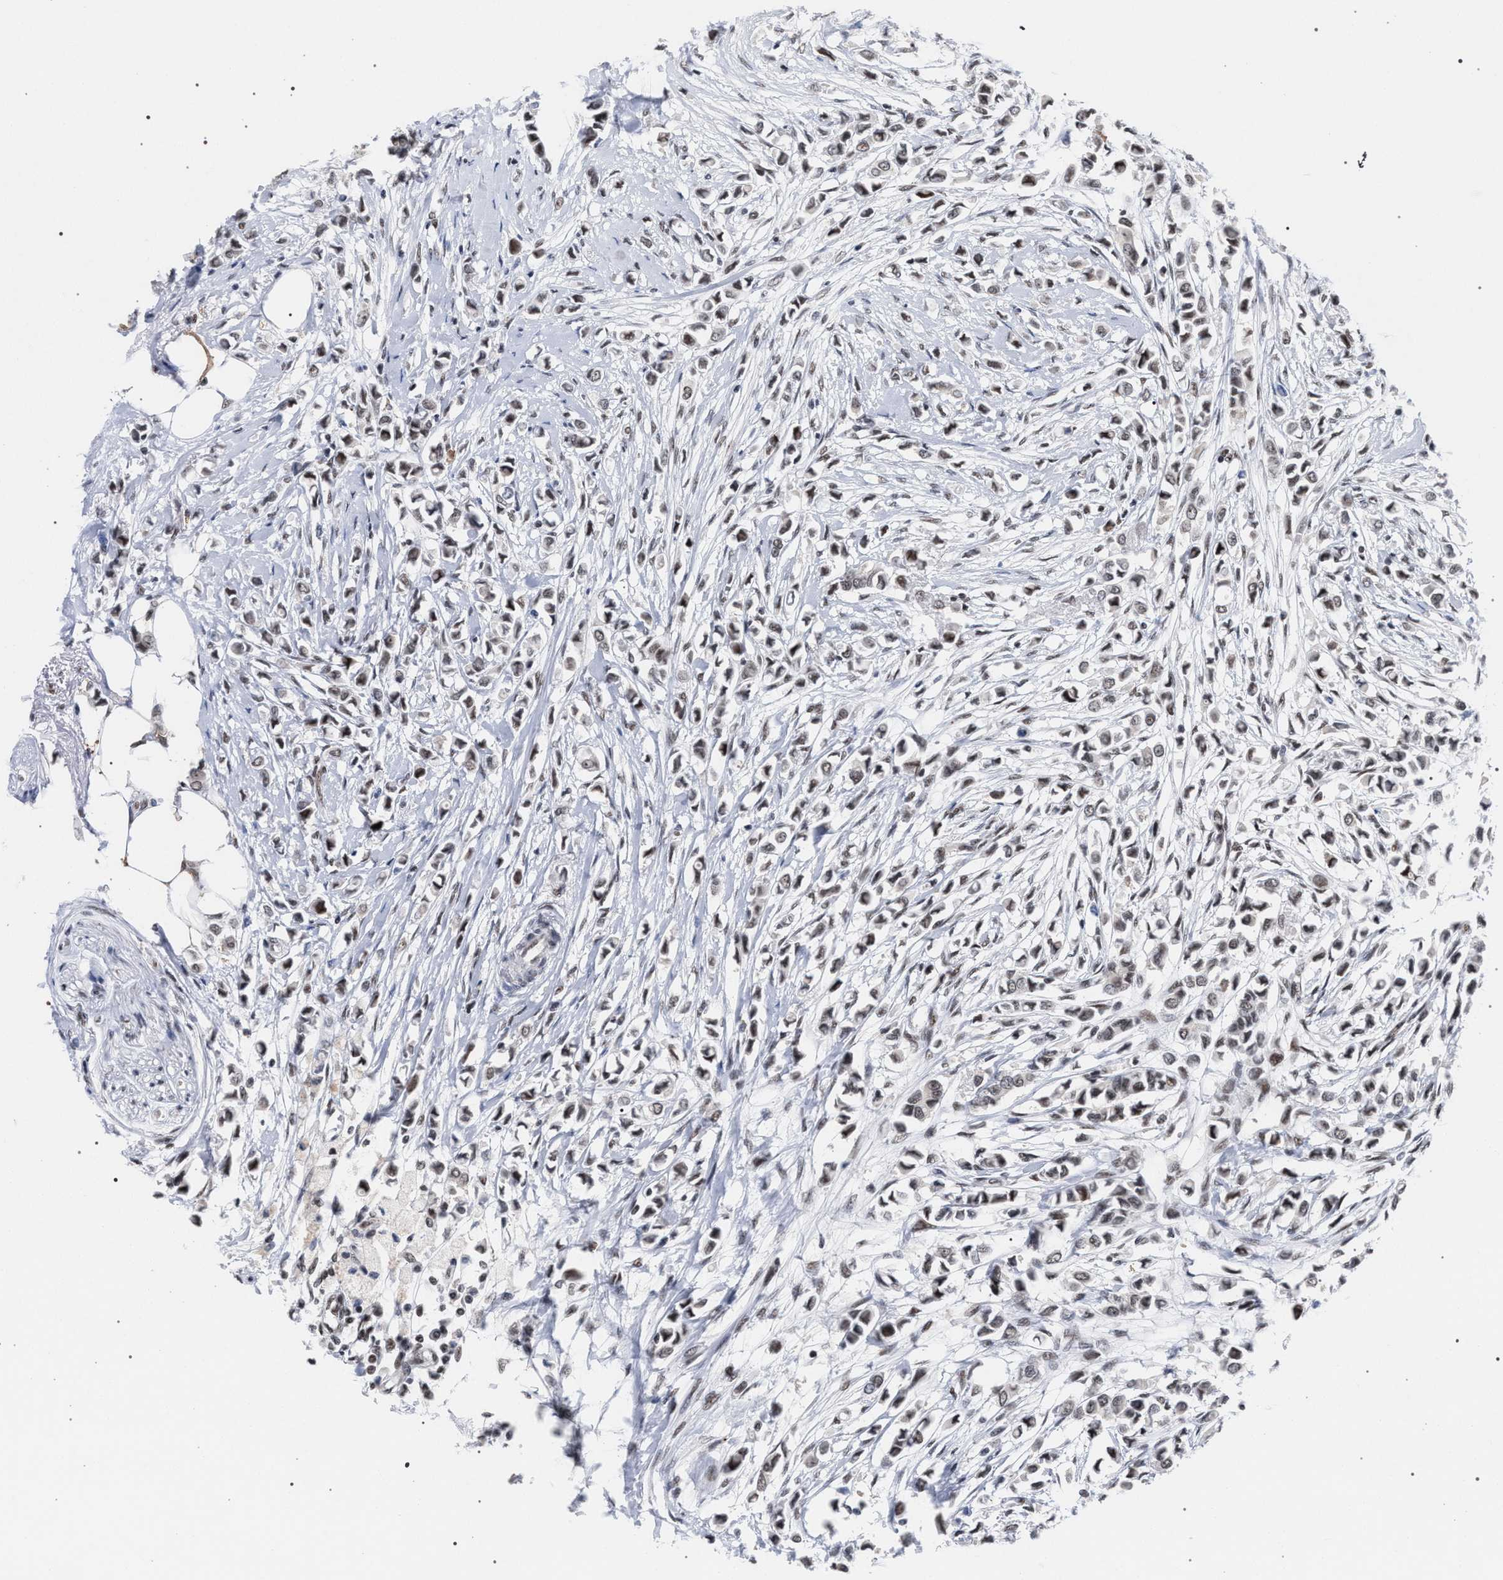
{"staining": {"intensity": "moderate", "quantity": ">75%", "location": "nuclear"}, "tissue": "breast cancer", "cell_type": "Tumor cells", "image_type": "cancer", "snomed": [{"axis": "morphology", "description": "Lobular carcinoma"}, {"axis": "topography", "description": "Breast"}], "caption": "Tumor cells demonstrate moderate nuclear positivity in about >75% of cells in breast lobular carcinoma. (DAB (3,3'-diaminobenzidine) IHC, brown staining for protein, blue staining for nuclei).", "gene": "SCAF4", "patient": {"sex": "female", "age": 51}}